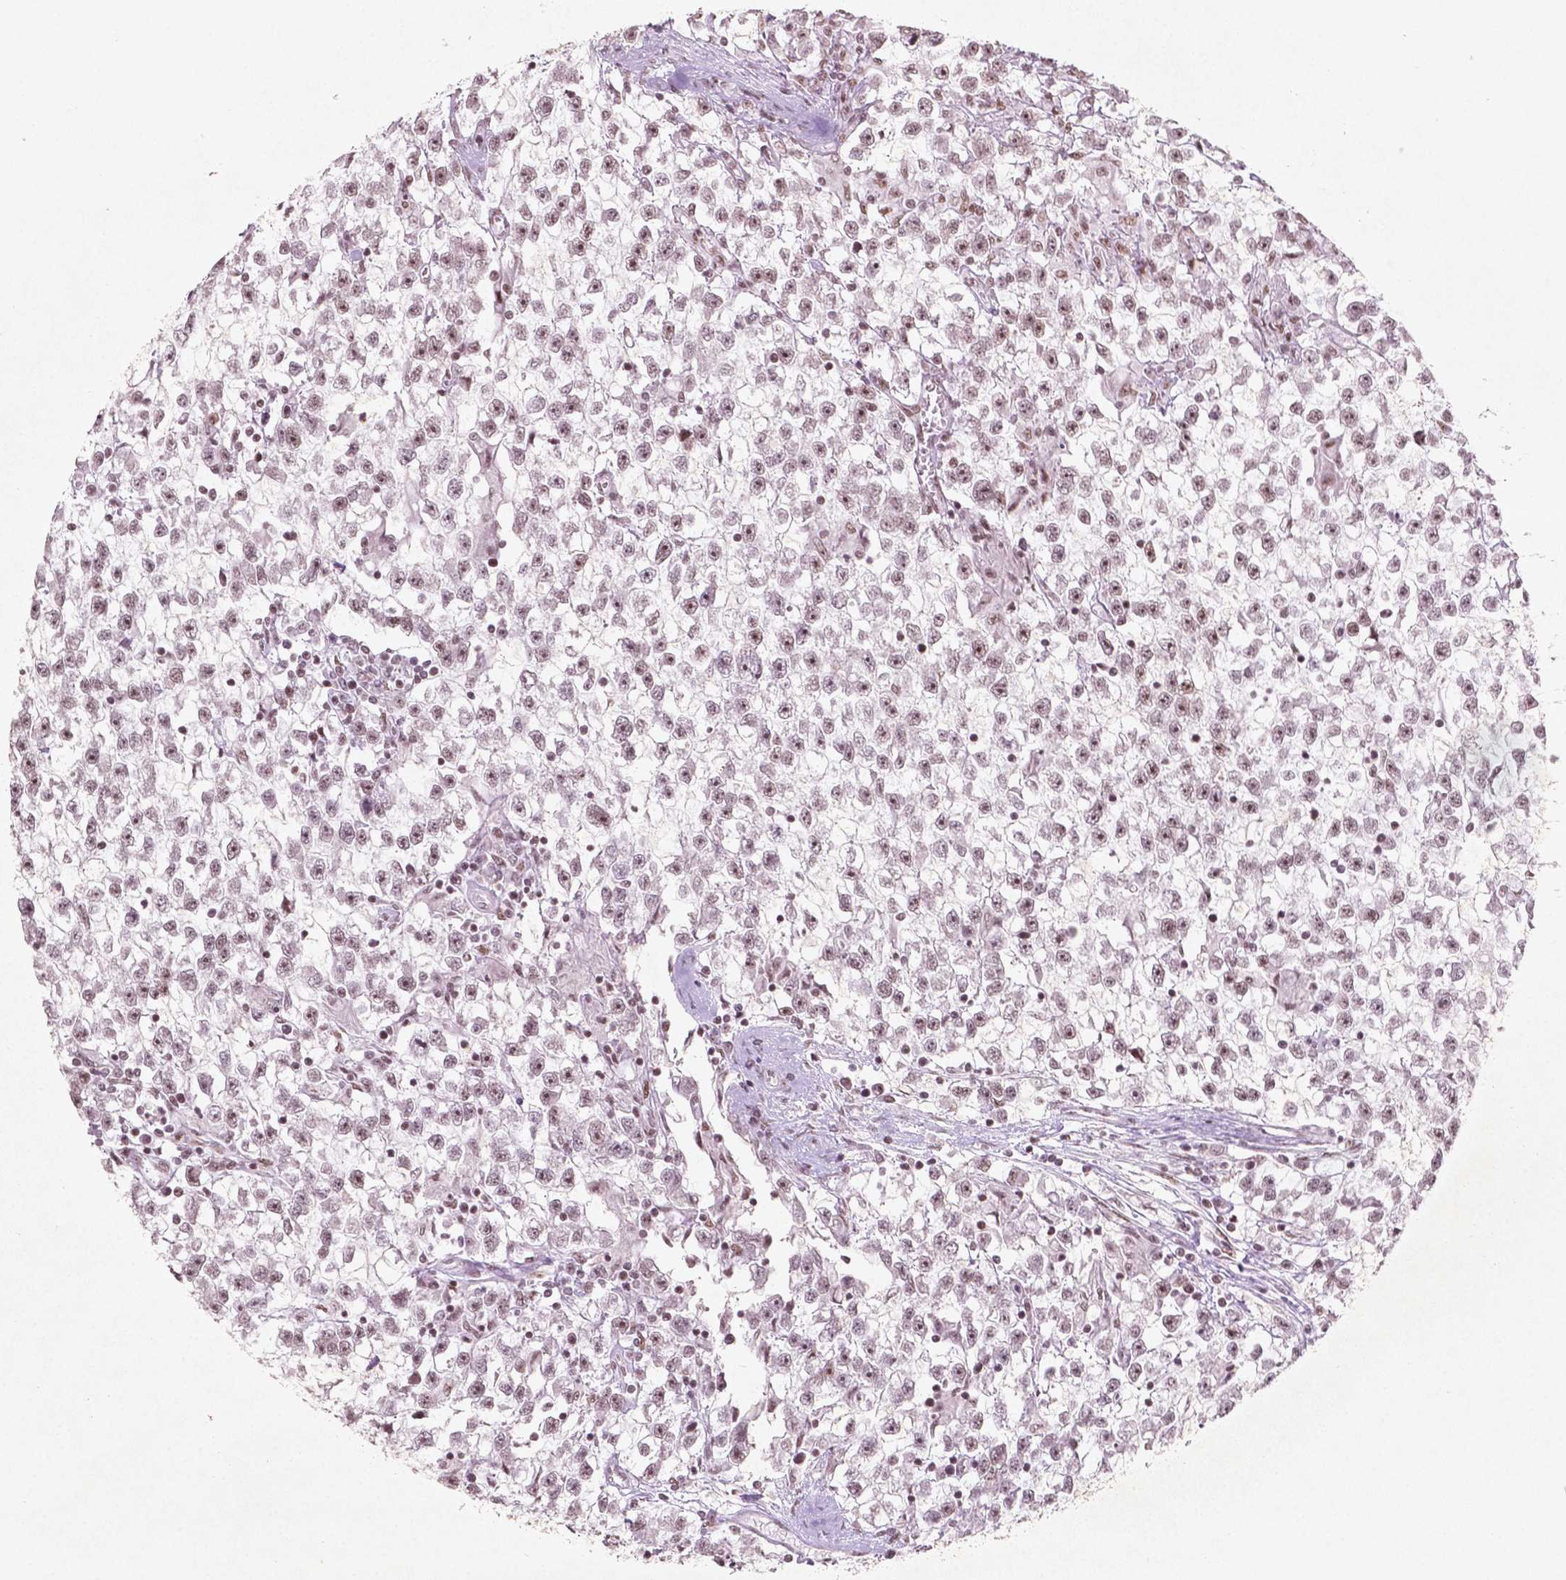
{"staining": {"intensity": "weak", "quantity": ">75%", "location": "nuclear"}, "tissue": "testis cancer", "cell_type": "Tumor cells", "image_type": "cancer", "snomed": [{"axis": "morphology", "description": "Seminoma, NOS"}, {"axis": "topography", "description": "Testis"}], "caption": "Testis seminoma stained with a brown dye demonstrates weak nuclear positive staining in approximately >75% of tumor cells.", "gene": "HMG20B", "patient": {"sex": "male", "age": 31}}